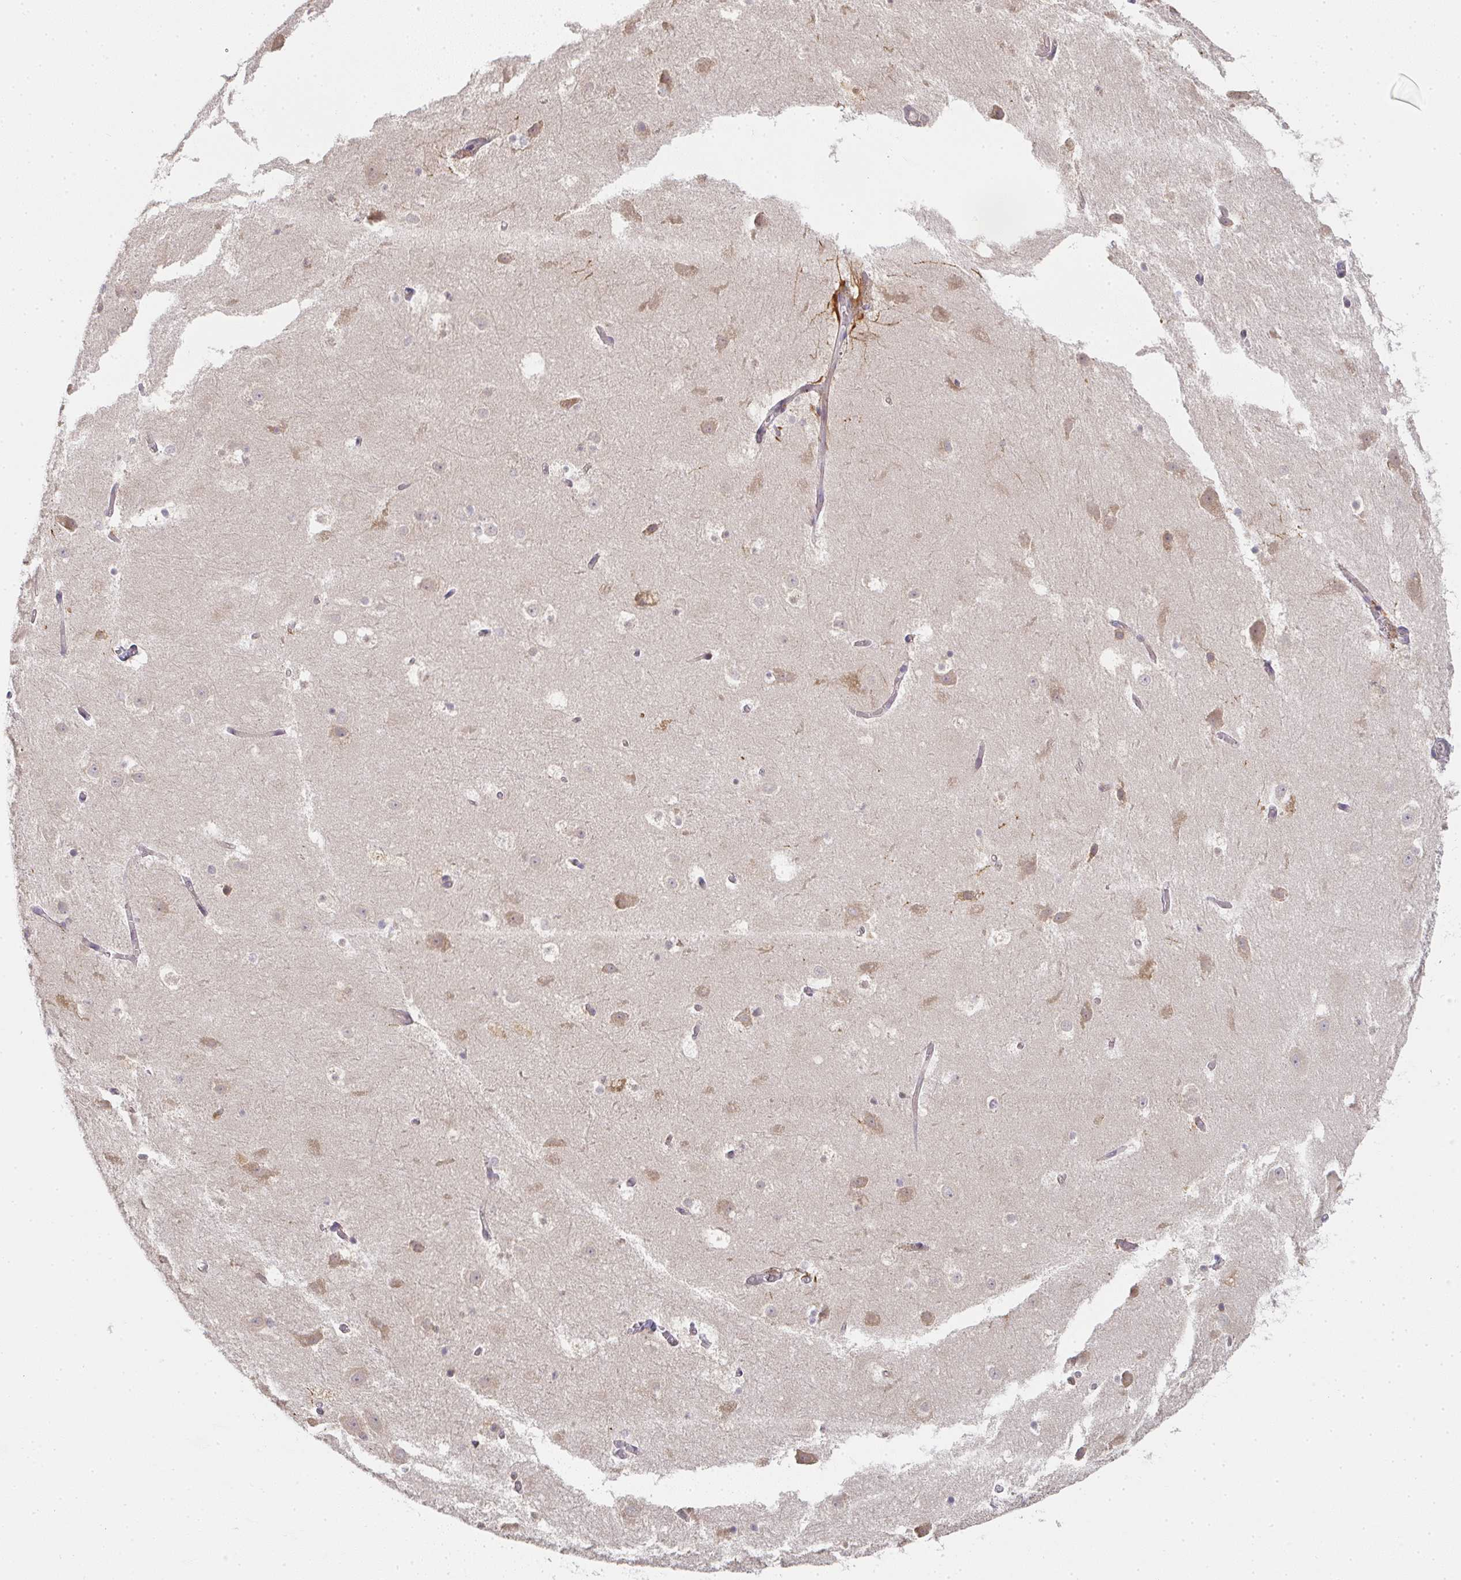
{"staining": {"intensity": "weak", "quantity": "25%-75%", "location": "cytoplasmic/membranous"}, "tissue": "hippocampus", "cell_type": "Glial cells", "image_type": "normal", "snomed": [{"axis": "morphology", "description": "Normal tissue, NOS"}, {"axis": "topography", "description": "Hippocampus"}], "caption": "Hippocampus stained with DAB immunohistochemistry reveals low levels of weak cytoplasmic/membranous positivity in approximately 25%-75% of glial cells. The protein of interest is shown in brown color, while the nuclei are stained blue.", "gene": "SLC35B3", "patient": {"sex": "female", "age": 52}}